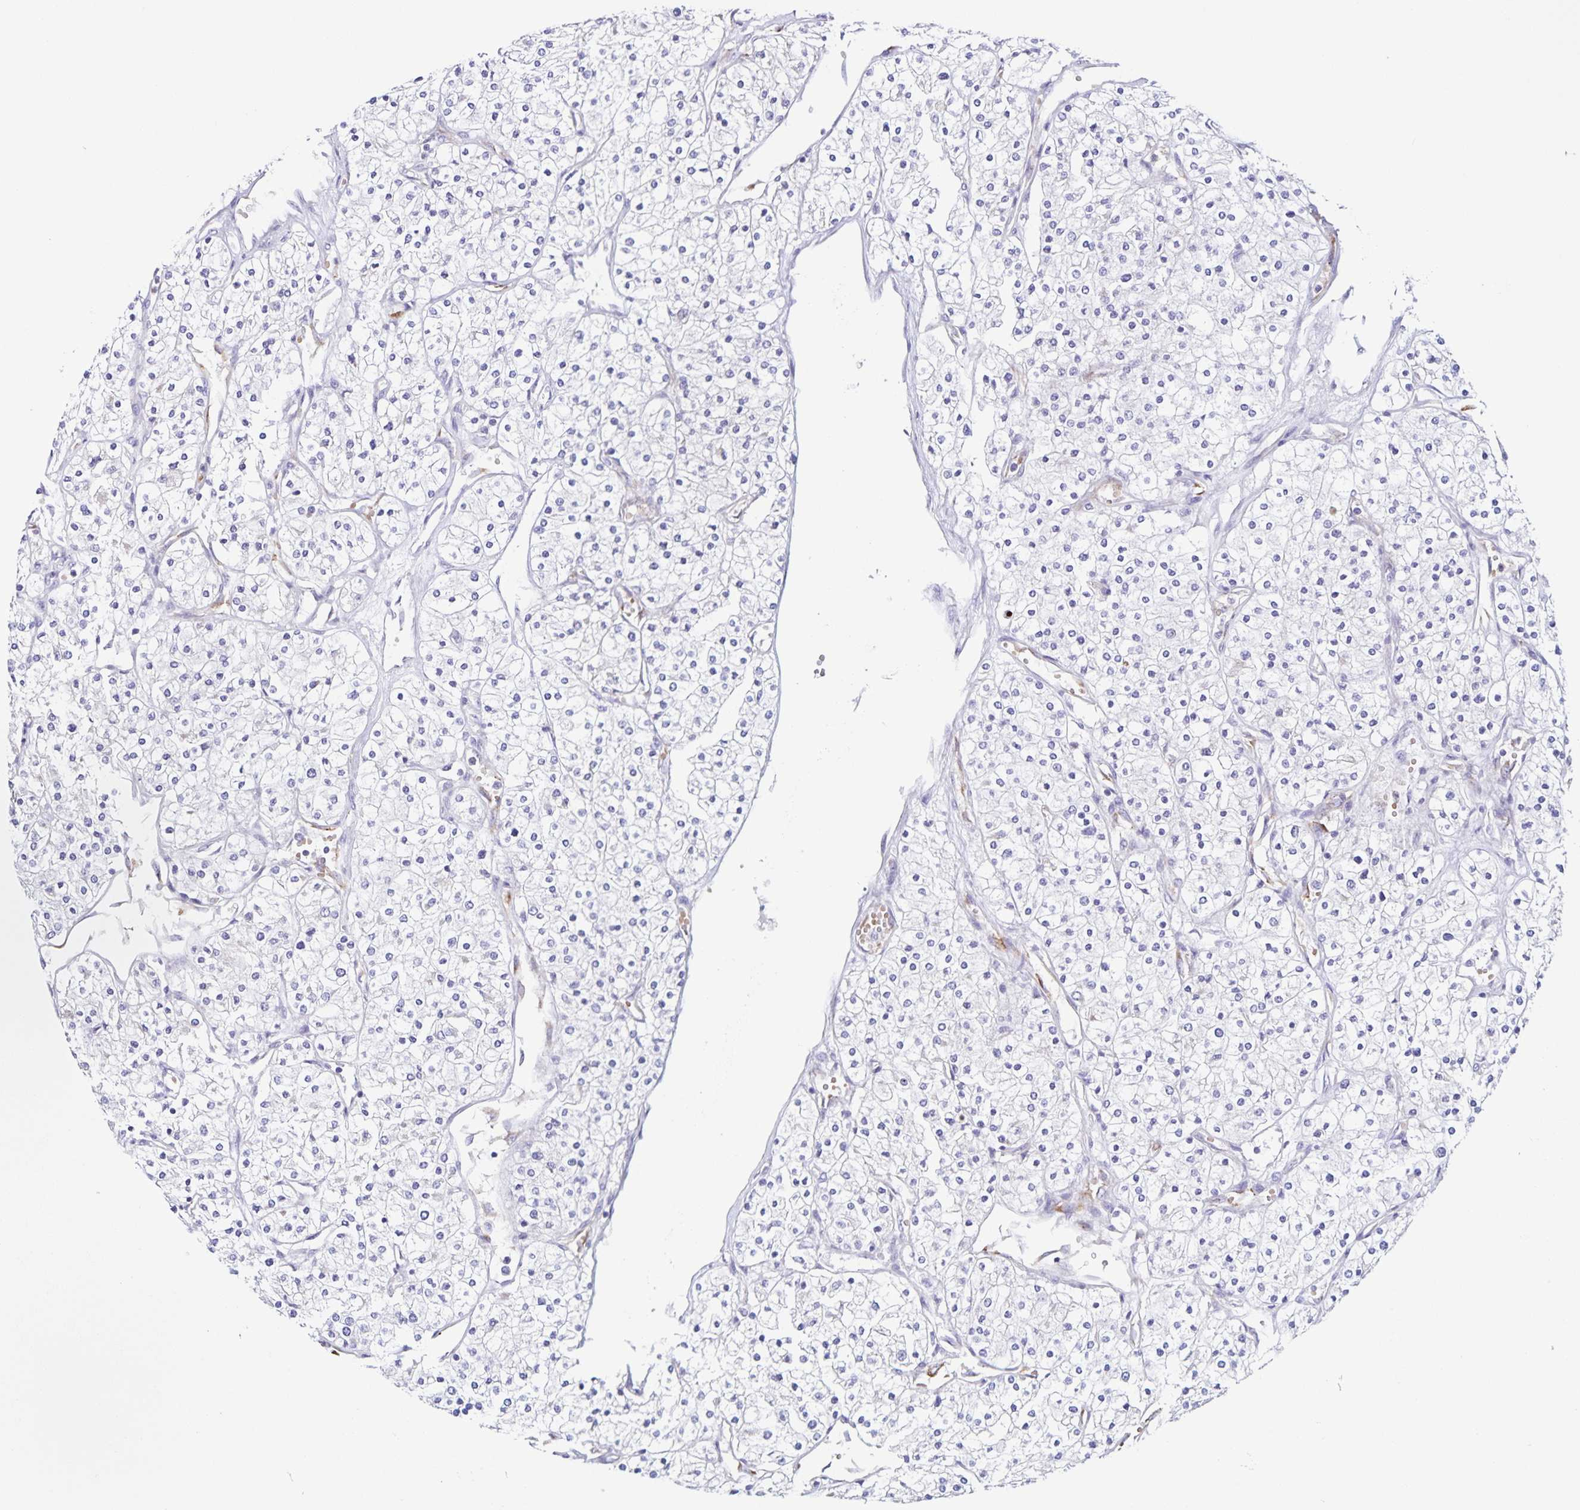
{"staining": {"intensity": "negative", "quantity": "none", "location": "none"}, "tissue": "renal cancer", "cell_type": "Tumor cells", "image_type": "cancer", "snomed": [{"axis": "morphology", "description": "Adenocarcinoma, NOS"}, {"axis": "topography", "description": "Kidney"}], "caption": "Human renal adenocarcinoma stained for a protein using immunohistochemistry displays no positivity in tumor cells.", "gene": "STPG4", "patient": {"sex": "male", "age": 80}}